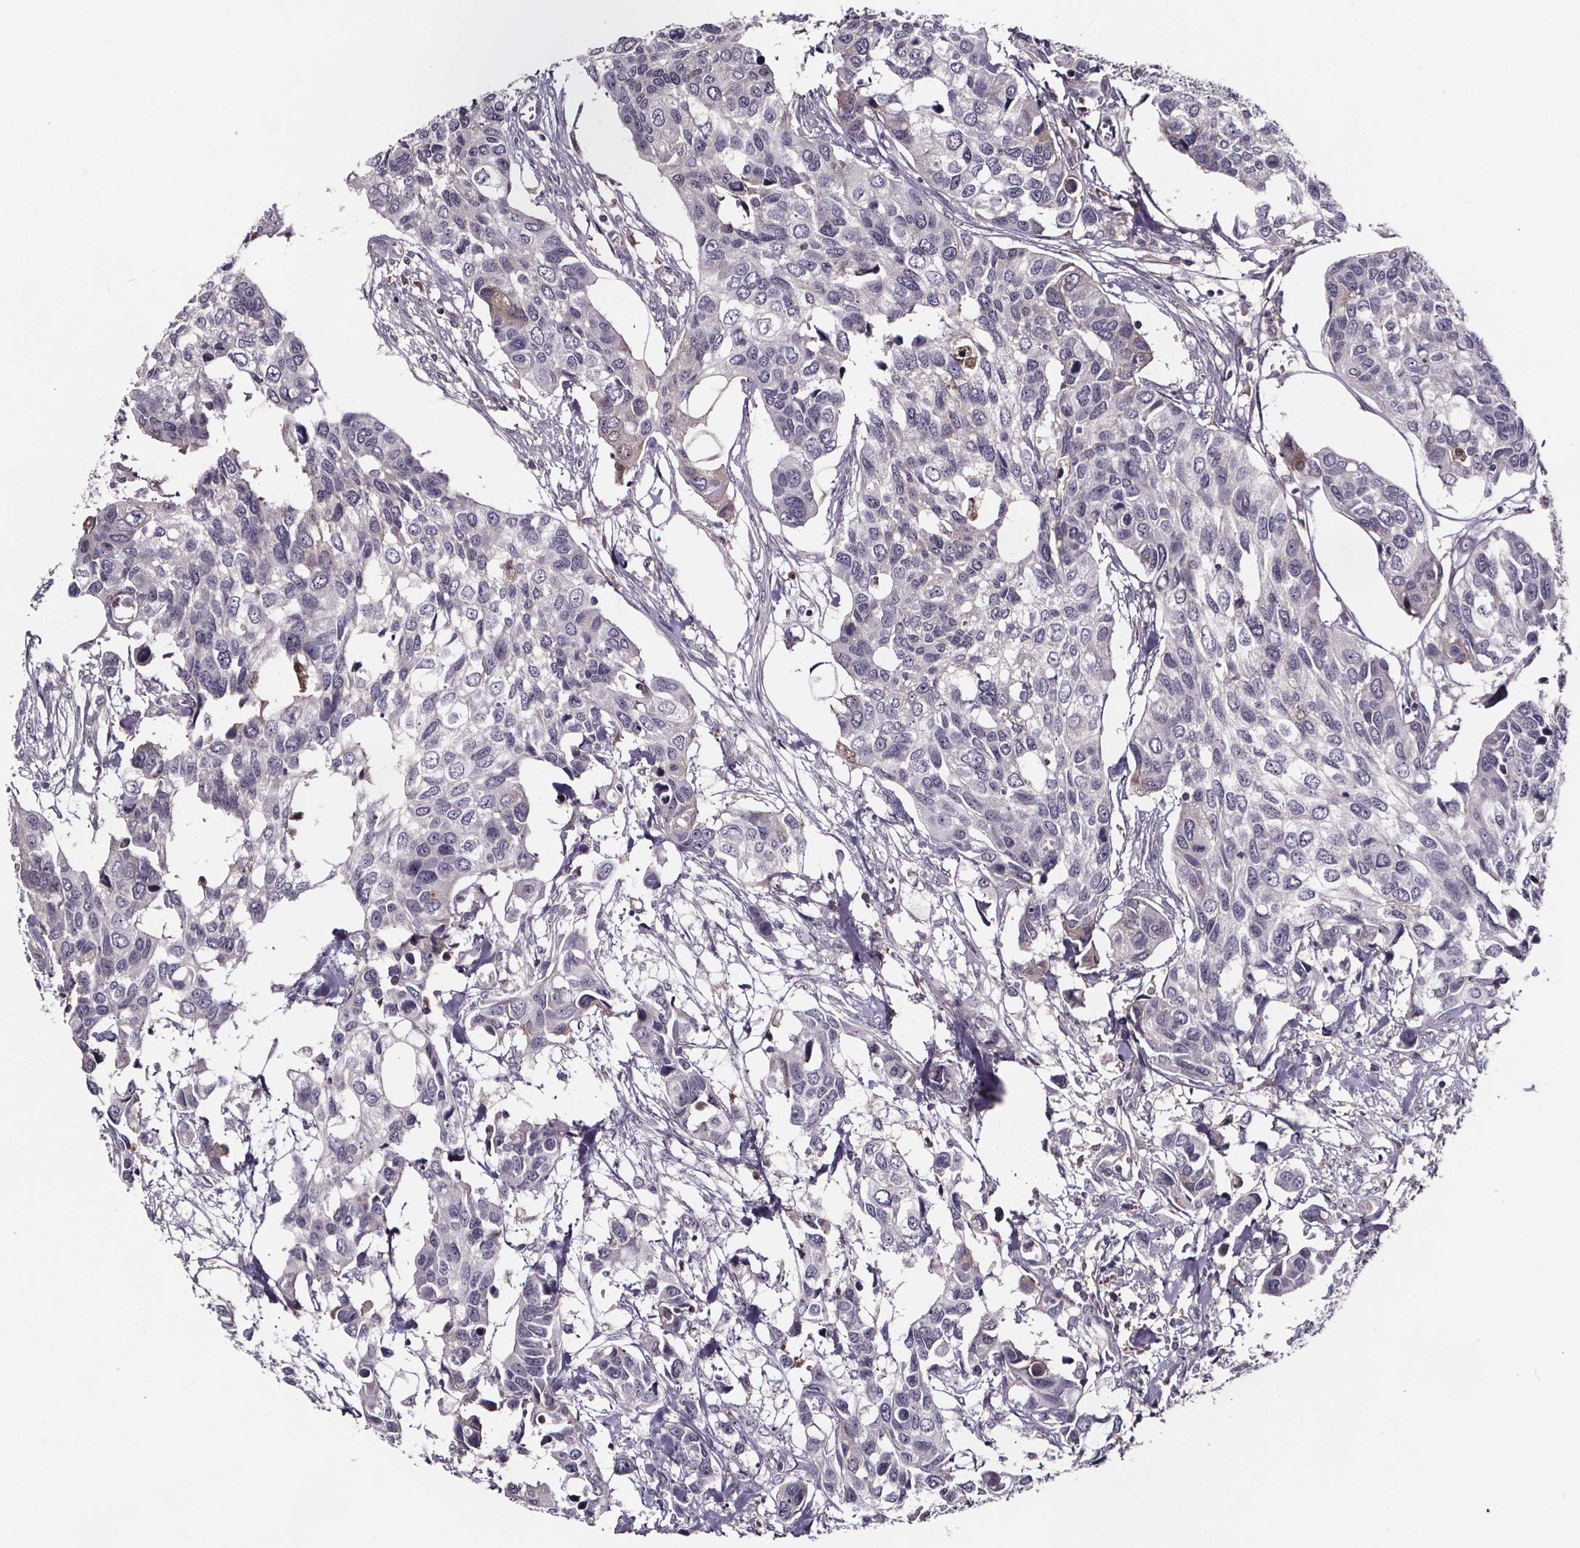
{"staining": {"intensity": "negative", "quantity": "none", "location": "none"}, "tissue": "urothelial cancer", "cell_type": "Tumor cells", "image_type": "cancer", "snomed": [{"axis": "morphology", "description": "Urothelial carcinoma, High grade"}, {"axis": "topography", "description": "Urinary bladder"}], "caption": "IHC micrograph of neoplastic tissue: human high-grade urothelial carcinoma stained with DAB (3,3'-diaminobenzidine) demonstrates no significant protein expression in tumor cells.", "gene": "NPHP4", "patient": {"sex": "male", "age": 60}}